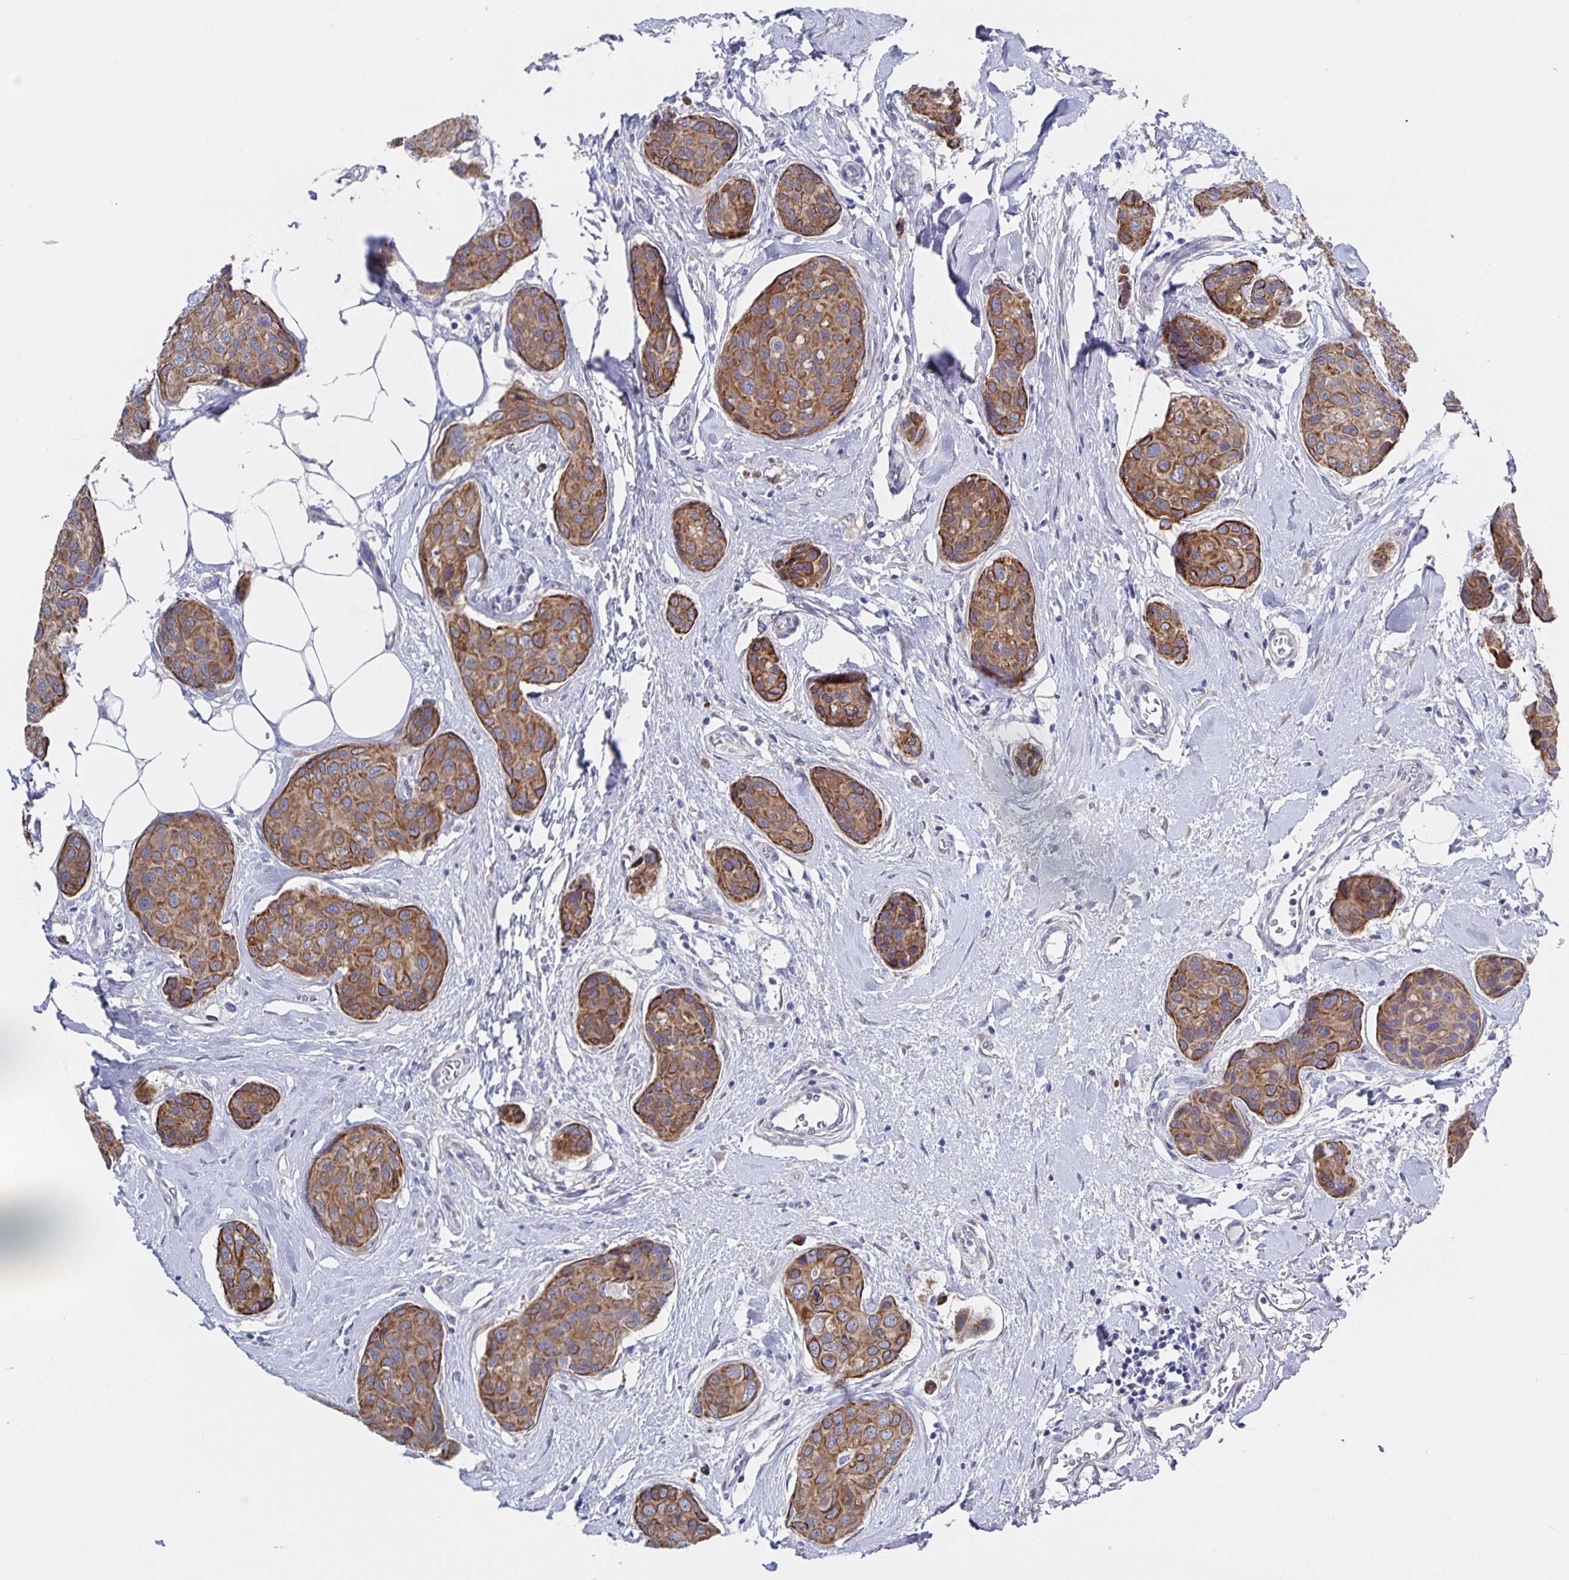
{"staining": {"intensity": "moderate", "quantity": ">75%", "location": "cytoplasmic/membranous"}, "tissue": "breast cancer", "cell_type": "Tumor cells", "image_type": "cancer", "snomed": [{"axis": "morphology", "description": "Duct carcinoma"}, {"axis": "topography", "description": "Breast"}], "caption": "This is a photomicrograph of IHC staining of breast invasive ductal carcinoma, which shows moderate expression in the cytoplasmic/membranous of tumor cells.", "gene": "ZIK1", "patient": {"sex": "female", "age": 80}}